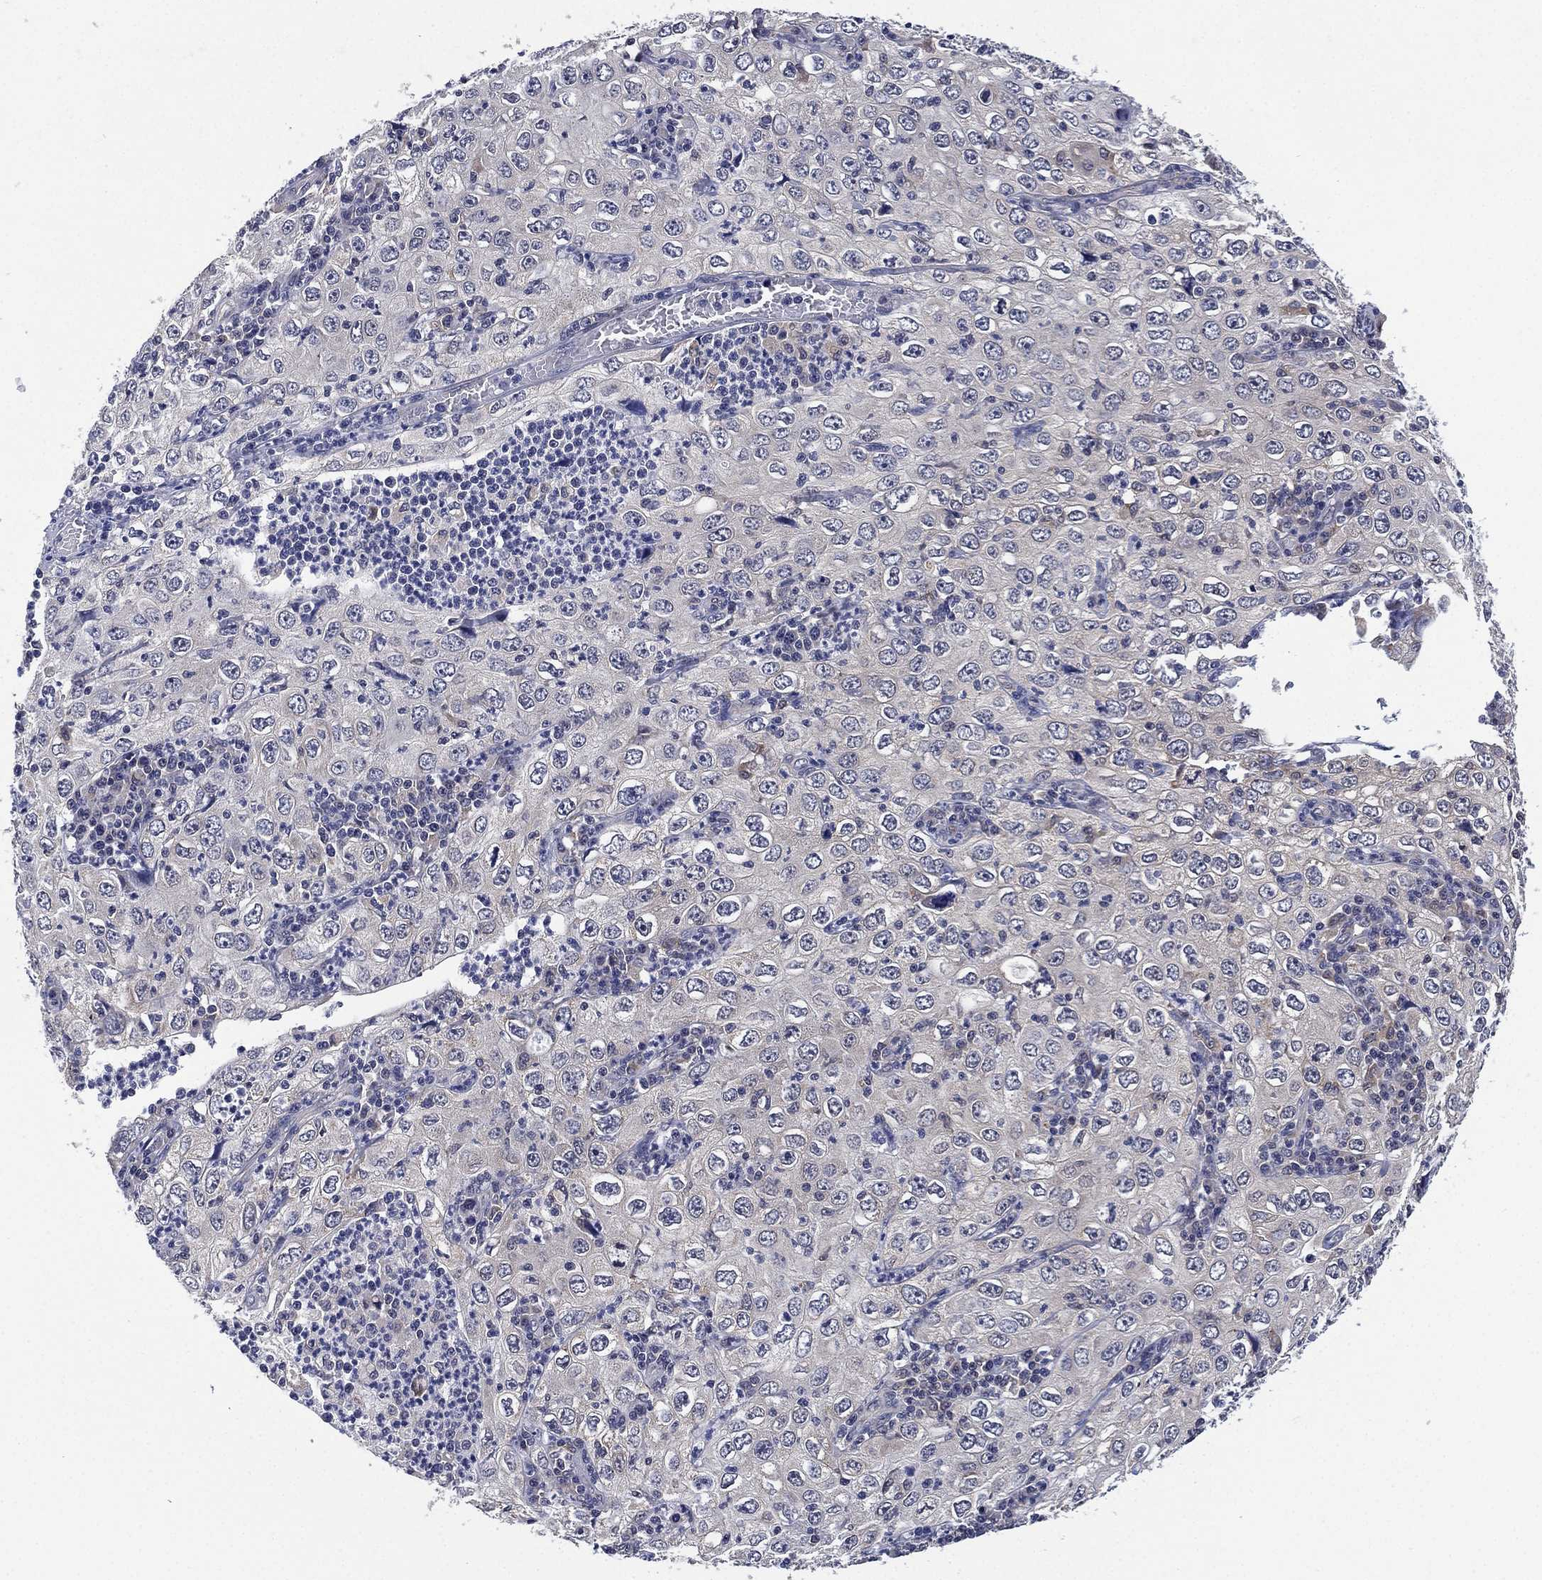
{"staining": {"intensity": "negative", "quantity": "none", "location": "none"}, "tissue": "cervical cancer", "cell_type": "Tumor cells", "image_type": "cancer", "snomed": [{"axis": "morphology", "description": "Squamous cell carcinoma, NOS"}, {"axis": "topography", "description": "Cervix"}], "caption": "The immunohistochemistry (IHC) photomicrograph has no significant staining in tumor cells of cervical squamous cell carcinoma tissue.", "gene": "SELENOO", "patient": {"sex": "female", "age": 24}}